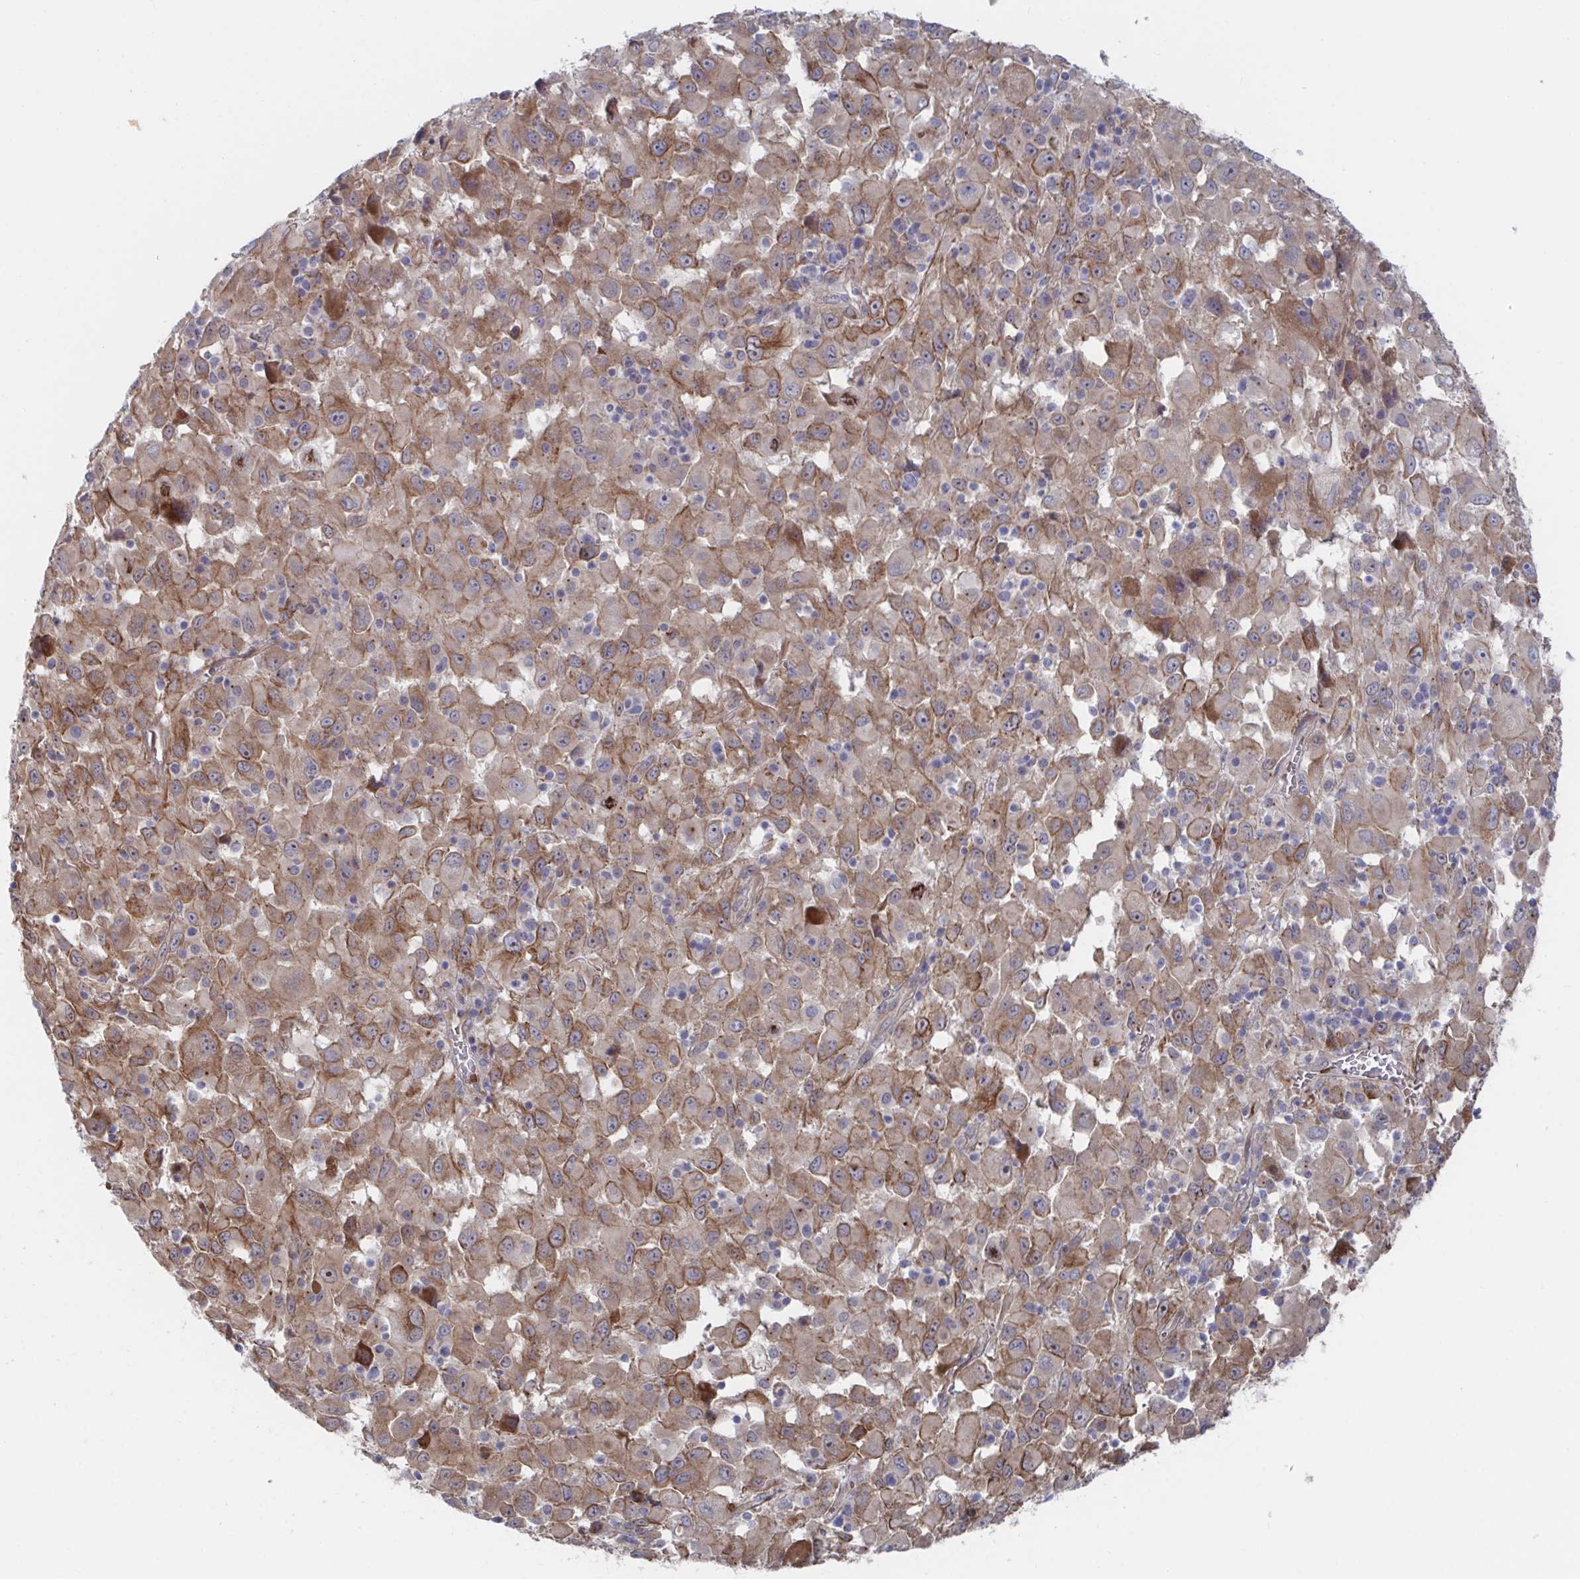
{"staining": {"intensity": "moderate", "quantity": ">75%", "location": "cytoplasmic/membranous"}, "tissue": "melanoma", "cell_type": "Tumor cells", "image_type": "cancer", "snomed": [{"axis": "morphology", "description": "Malignant melanoma, Metastatic site"}, {"axis": "topography", "description": "Soft tissue"}], "caption": "DAB (3,3'-diaminobenzidine) immunohistochemical staining of melanoma demonstrates moderate cytoplasmic/membranous protein staining in approximately >75% of tumor cells. Ihc stains the protein in brown and the nuclei are stained blue.", "gene": "FJX1", "patient": {"sex": "male", "age": 50}}